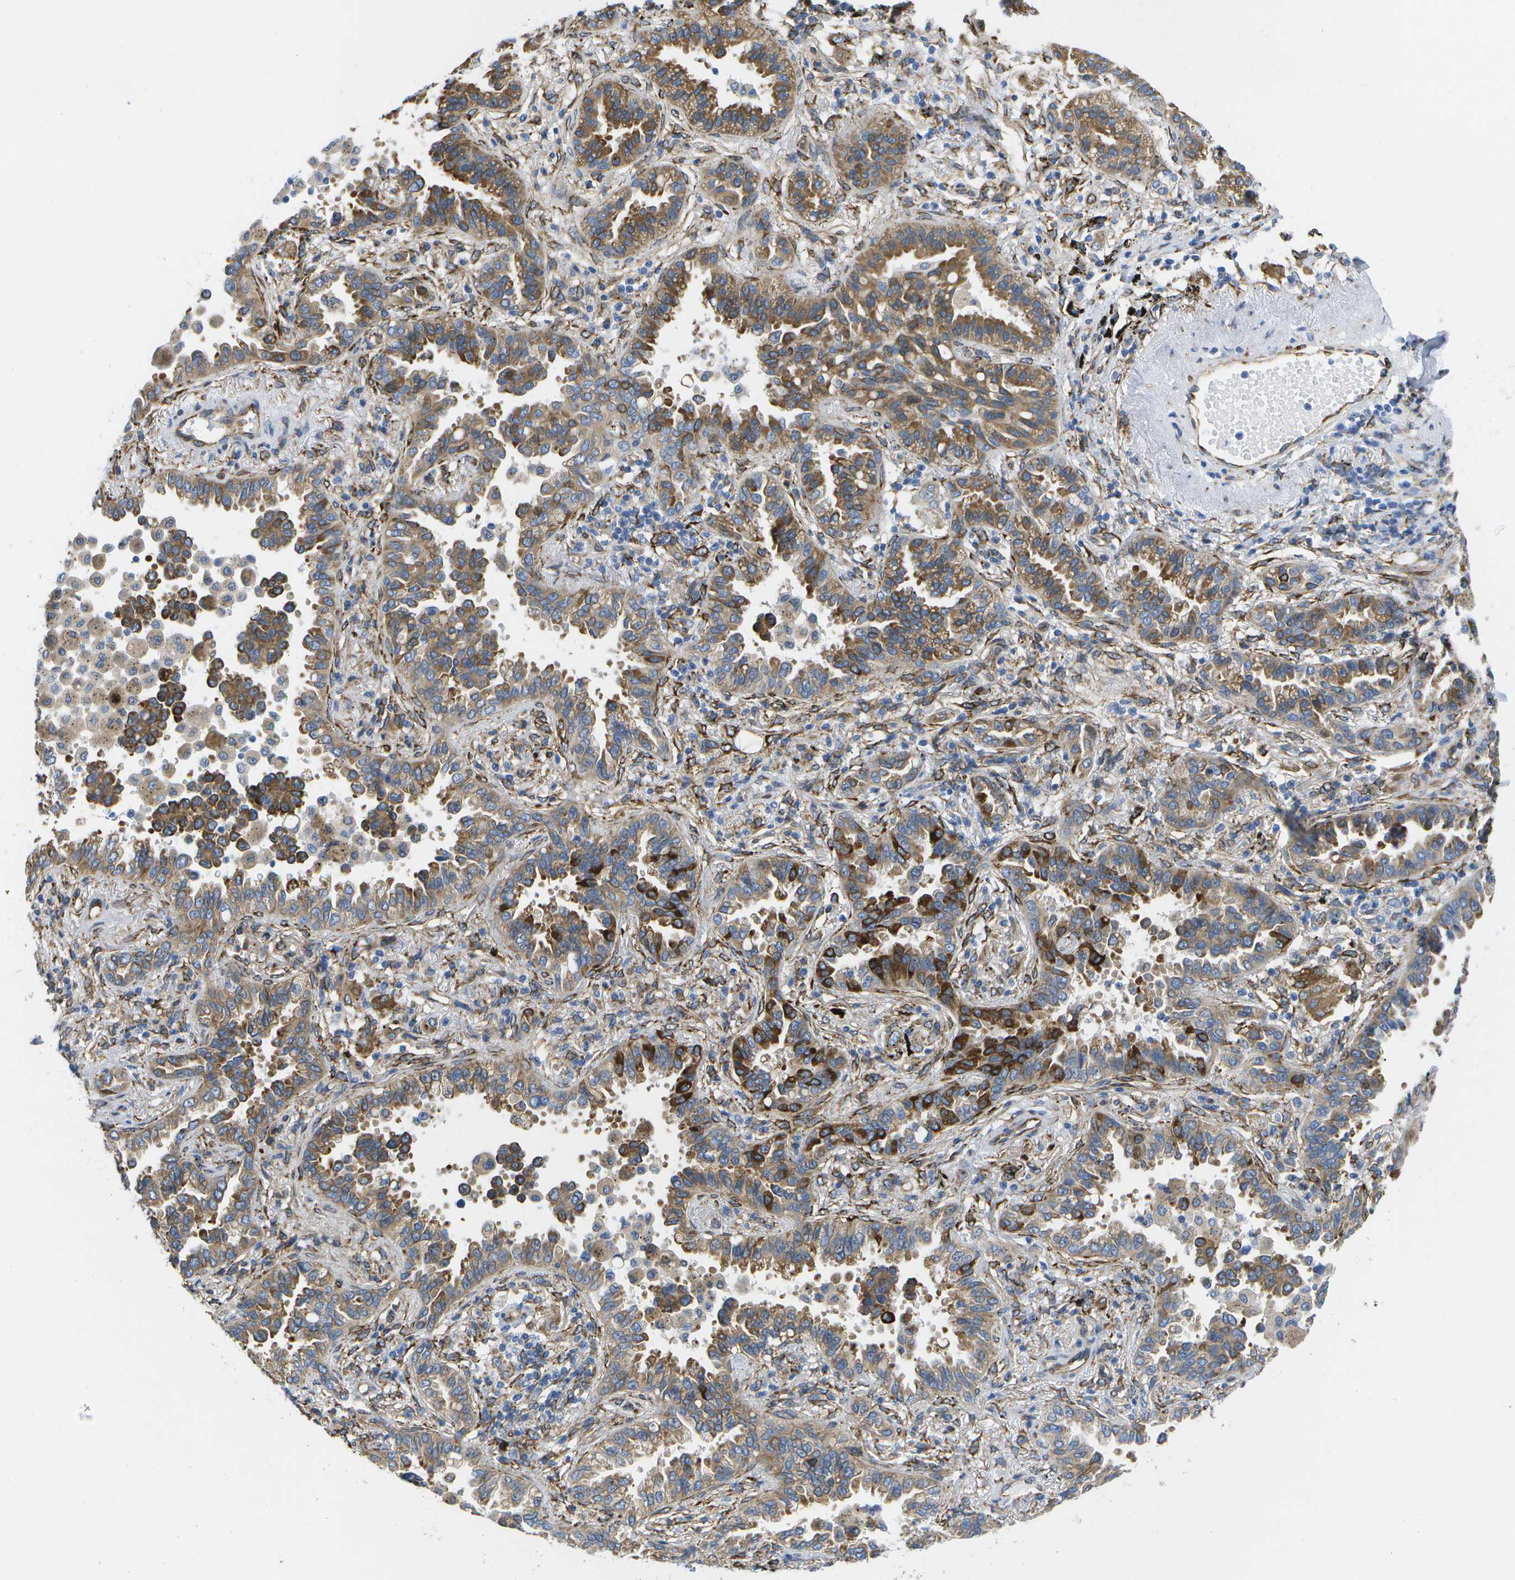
{"staining": {"intensity": "moderate", "quantity": ">75%", "location": "cytoplasmic/membranous"}, "tissue": "lung cancer", "cell_type": "Tumor cells", "image_type": "cancer", "snomed": [{"axis": "morphology", "description": "Normal tissue, NOS"}, {"axis": "morphology", "description": "Adenocarcinoma, NOS"}, {"axis": "topography", "description": "Lung"}], "caption": "There is medium levels of moderate cytoplasmic/membranous positivity in tumor cells of adenocarcinoma (lung), as demonstrated by immunohistochemical staining (brown color).", "gene": "ZDHHC17", "patient": {"sex": "male", "age": 59}}